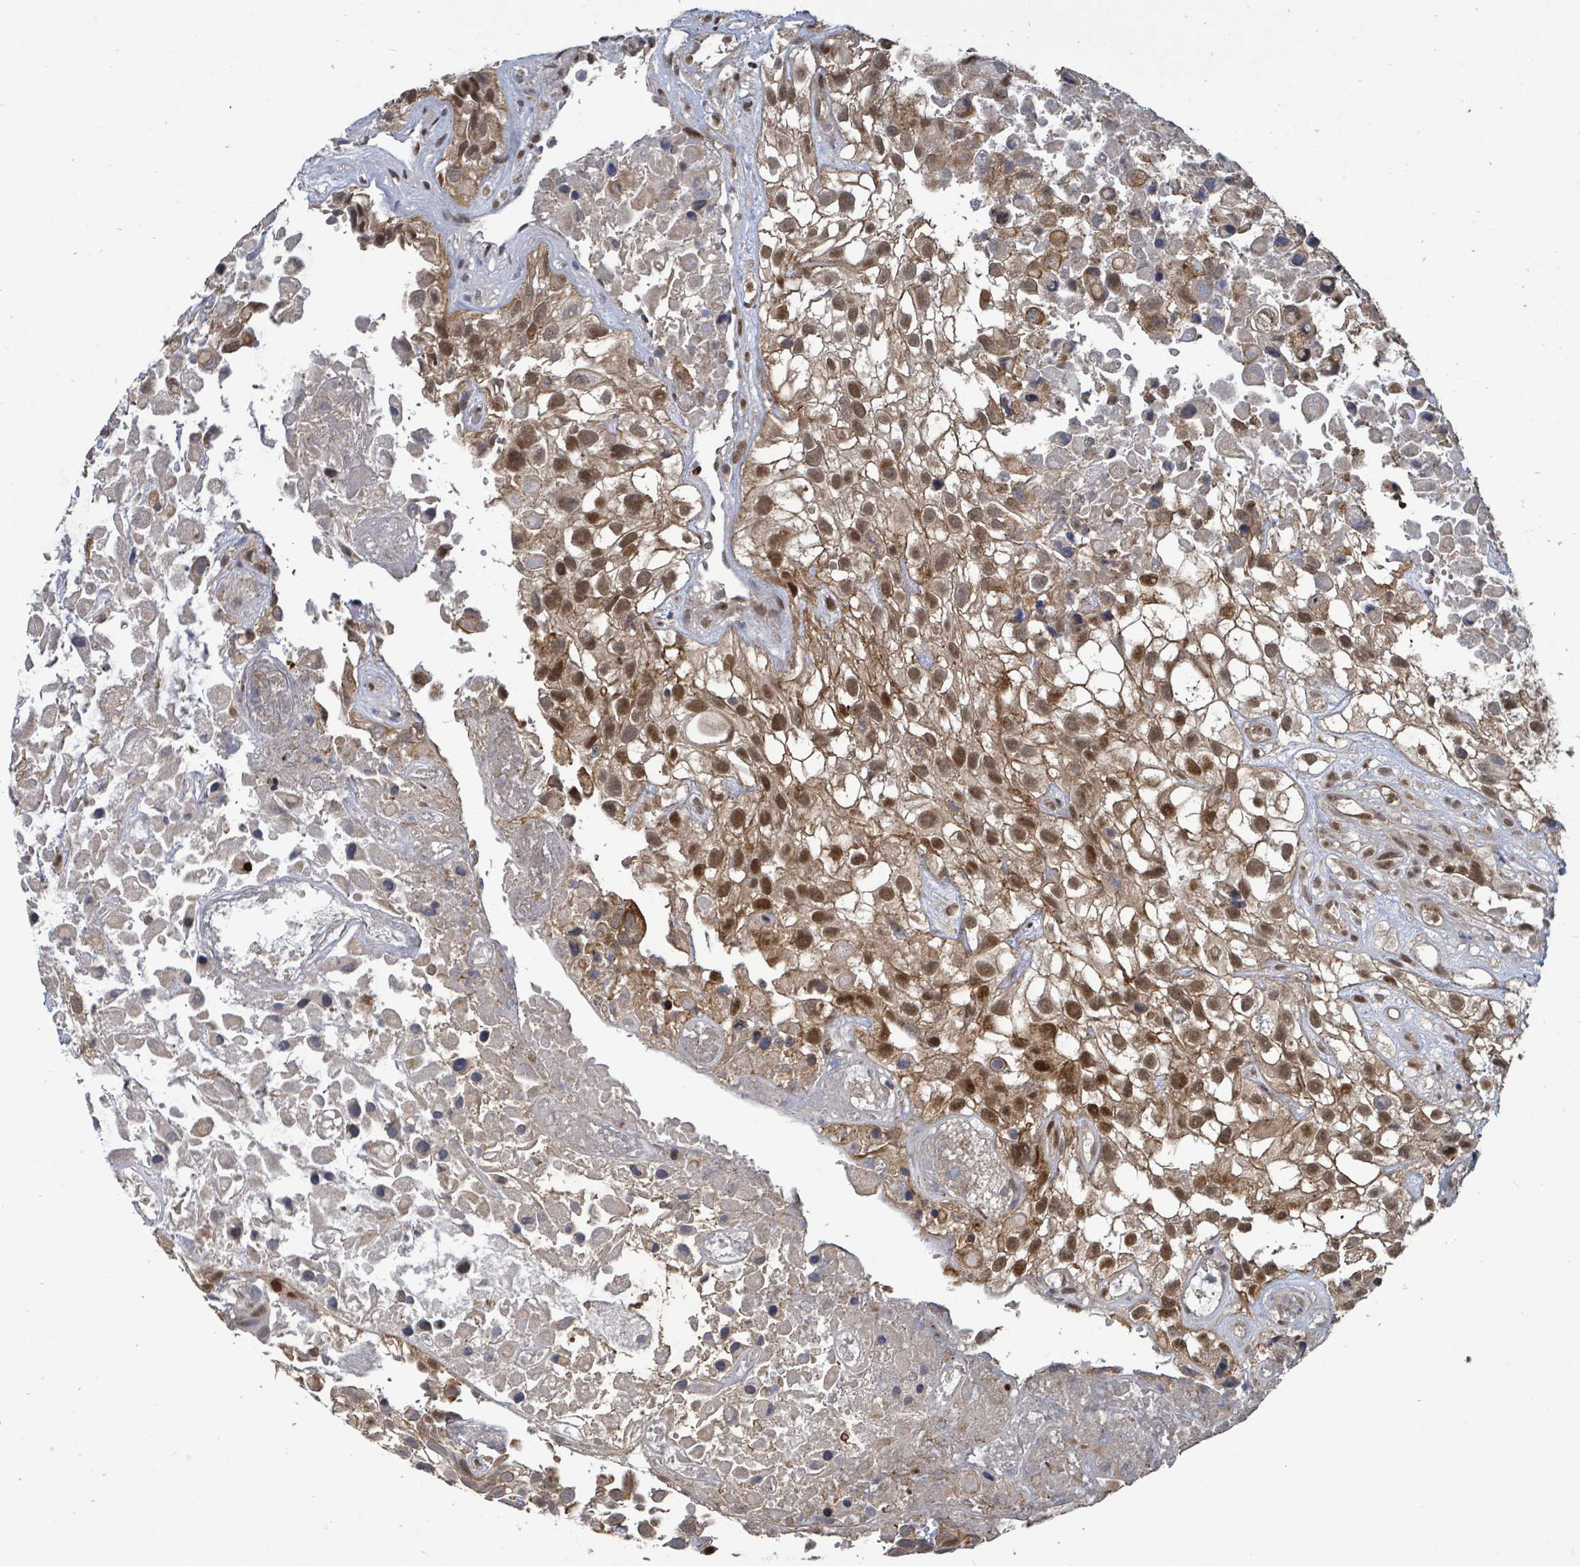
{"staining": {"intensity": "moderate", "quantity": ">75%", "location": "cytoplasmic/membranous,nuclear"}, "tissue": "urothelial cancer", "cell_type": "Tumor cells", "image_type": "cancer", "snomed": [{"axis": "morphology", "description": "Urothelial carcinoma, High grade"}, {"axis": "topography", "description": "Urinary bladder"}], "caption": "Urothelial cancer stained for a protein (brown) exhibits moderate cytoplasmic/membranous and nuclear positive expression in about >75% of tumor cells.", "gene": "COQ6", "patient": {"sex": "male", "age": 56}}